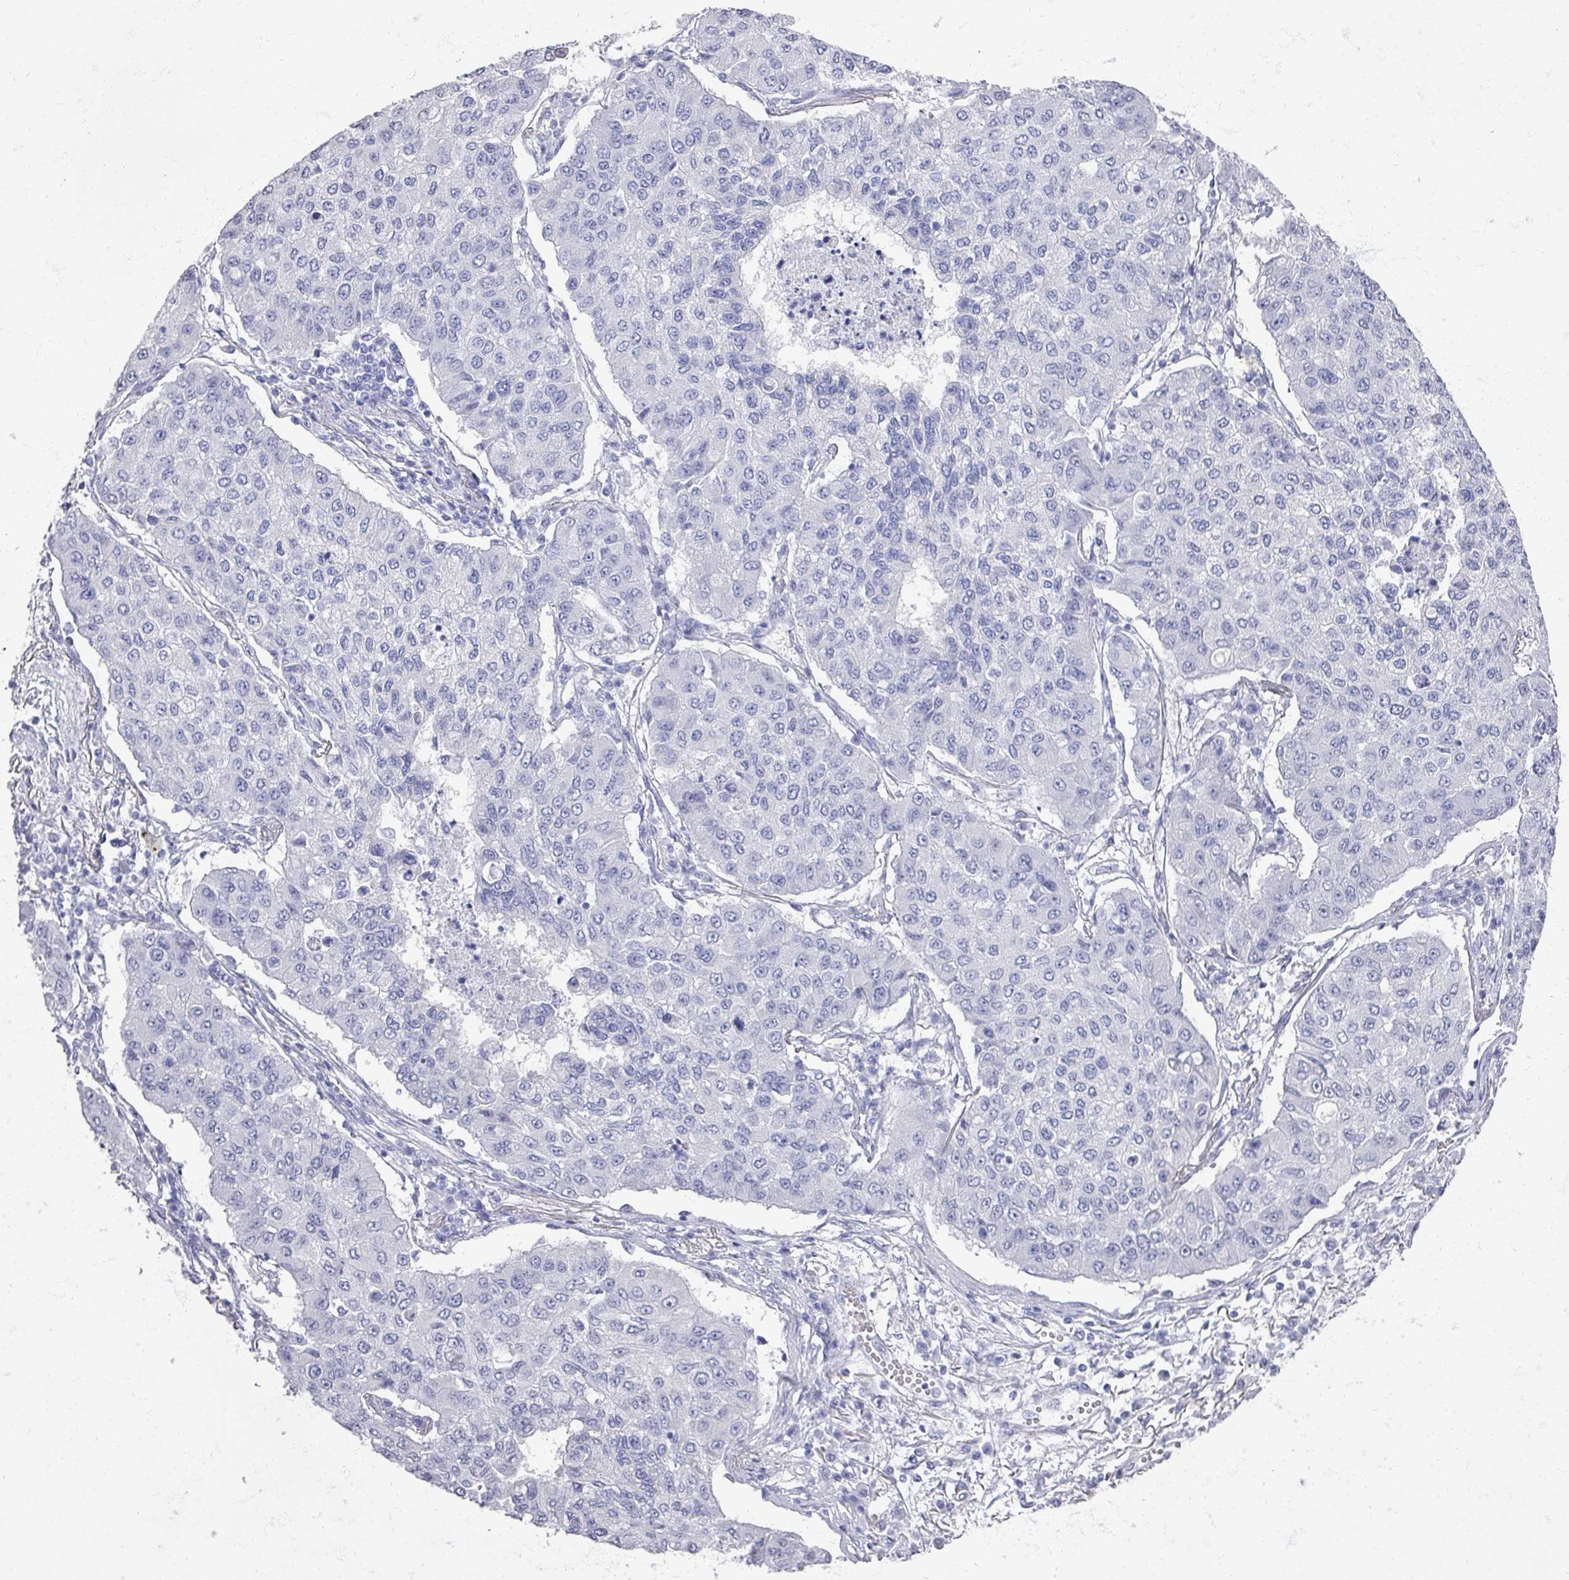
{"staining": {"intensity": "negative", "quantity": "none", "location": "none"}, "tissue": "lung cancer", "cell_type": "Tumor cells", "image_type": "cancer", "snomed": [{"axis": "morphology", "description": "Squamous cell carcinoma, NOS"}, {"axis": "topography", "description": "Lung"}], "caption": "Squamous cell carcinoma (lung) stained for a protein using immunohistochemistry (IHC) exhibits no positivity tumor cells.", "gene": "OMG", "patient": {"sex": "male", "age": 74}}